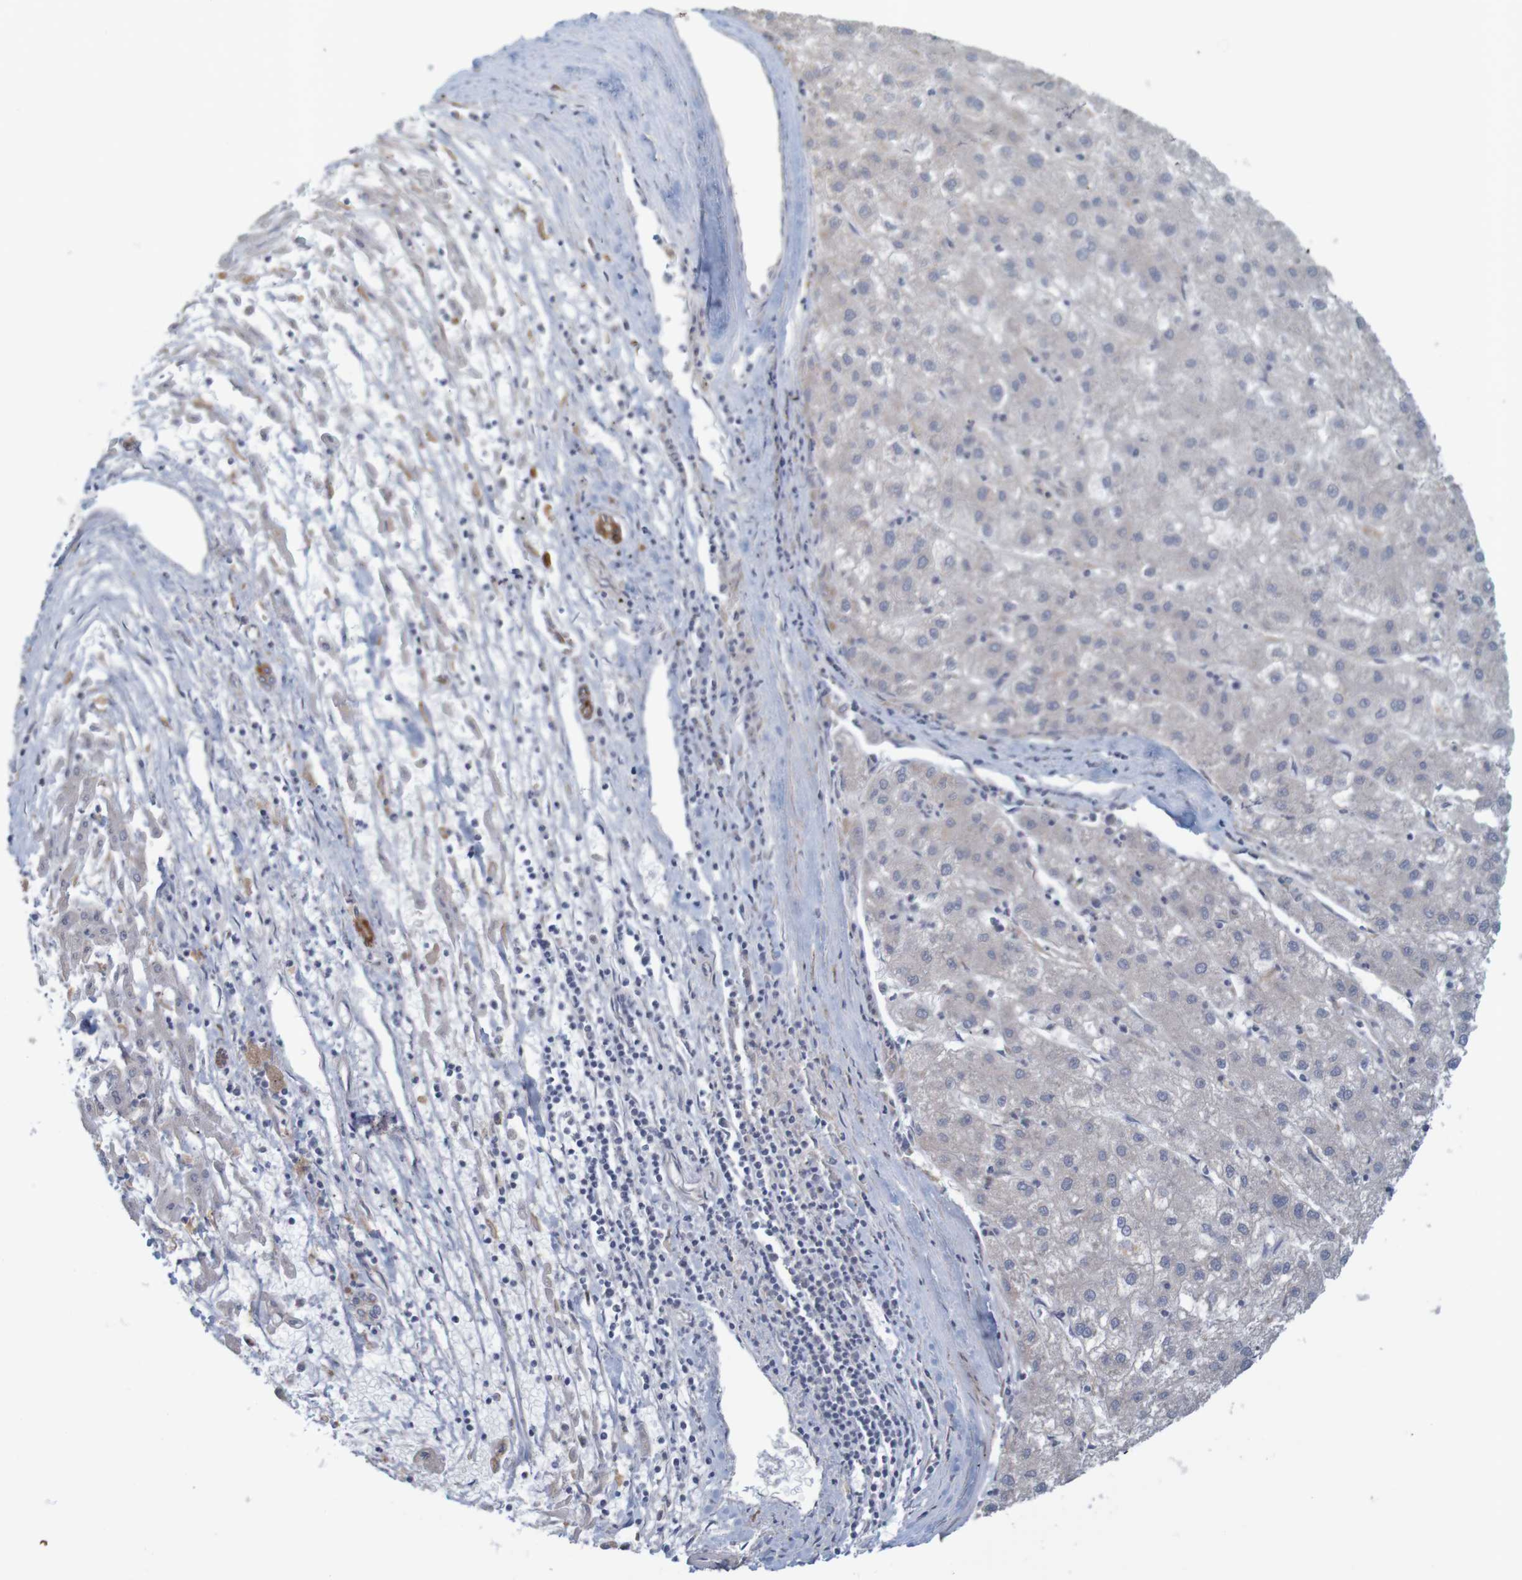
{"staining": {"intensity": "weak", "quantity": "<25%", "location": "cytoplasmic/membranous"}, "tissue": "liver cancer", "cell_type": "Tumor cells", "image_type": "cancer", "snomed": [{"axis": "morphology", "description": "Carcinoma, Hepatocellular, NOS"}, {"axis": "topography", "description": "Liver"}], "caption": "A histopathology image of human liver cancer (hepatocellular carcinoma) is negative for staining in tumor cells.", "gene": "KRT23", "patient": {"sex": "male", "age": 72}}